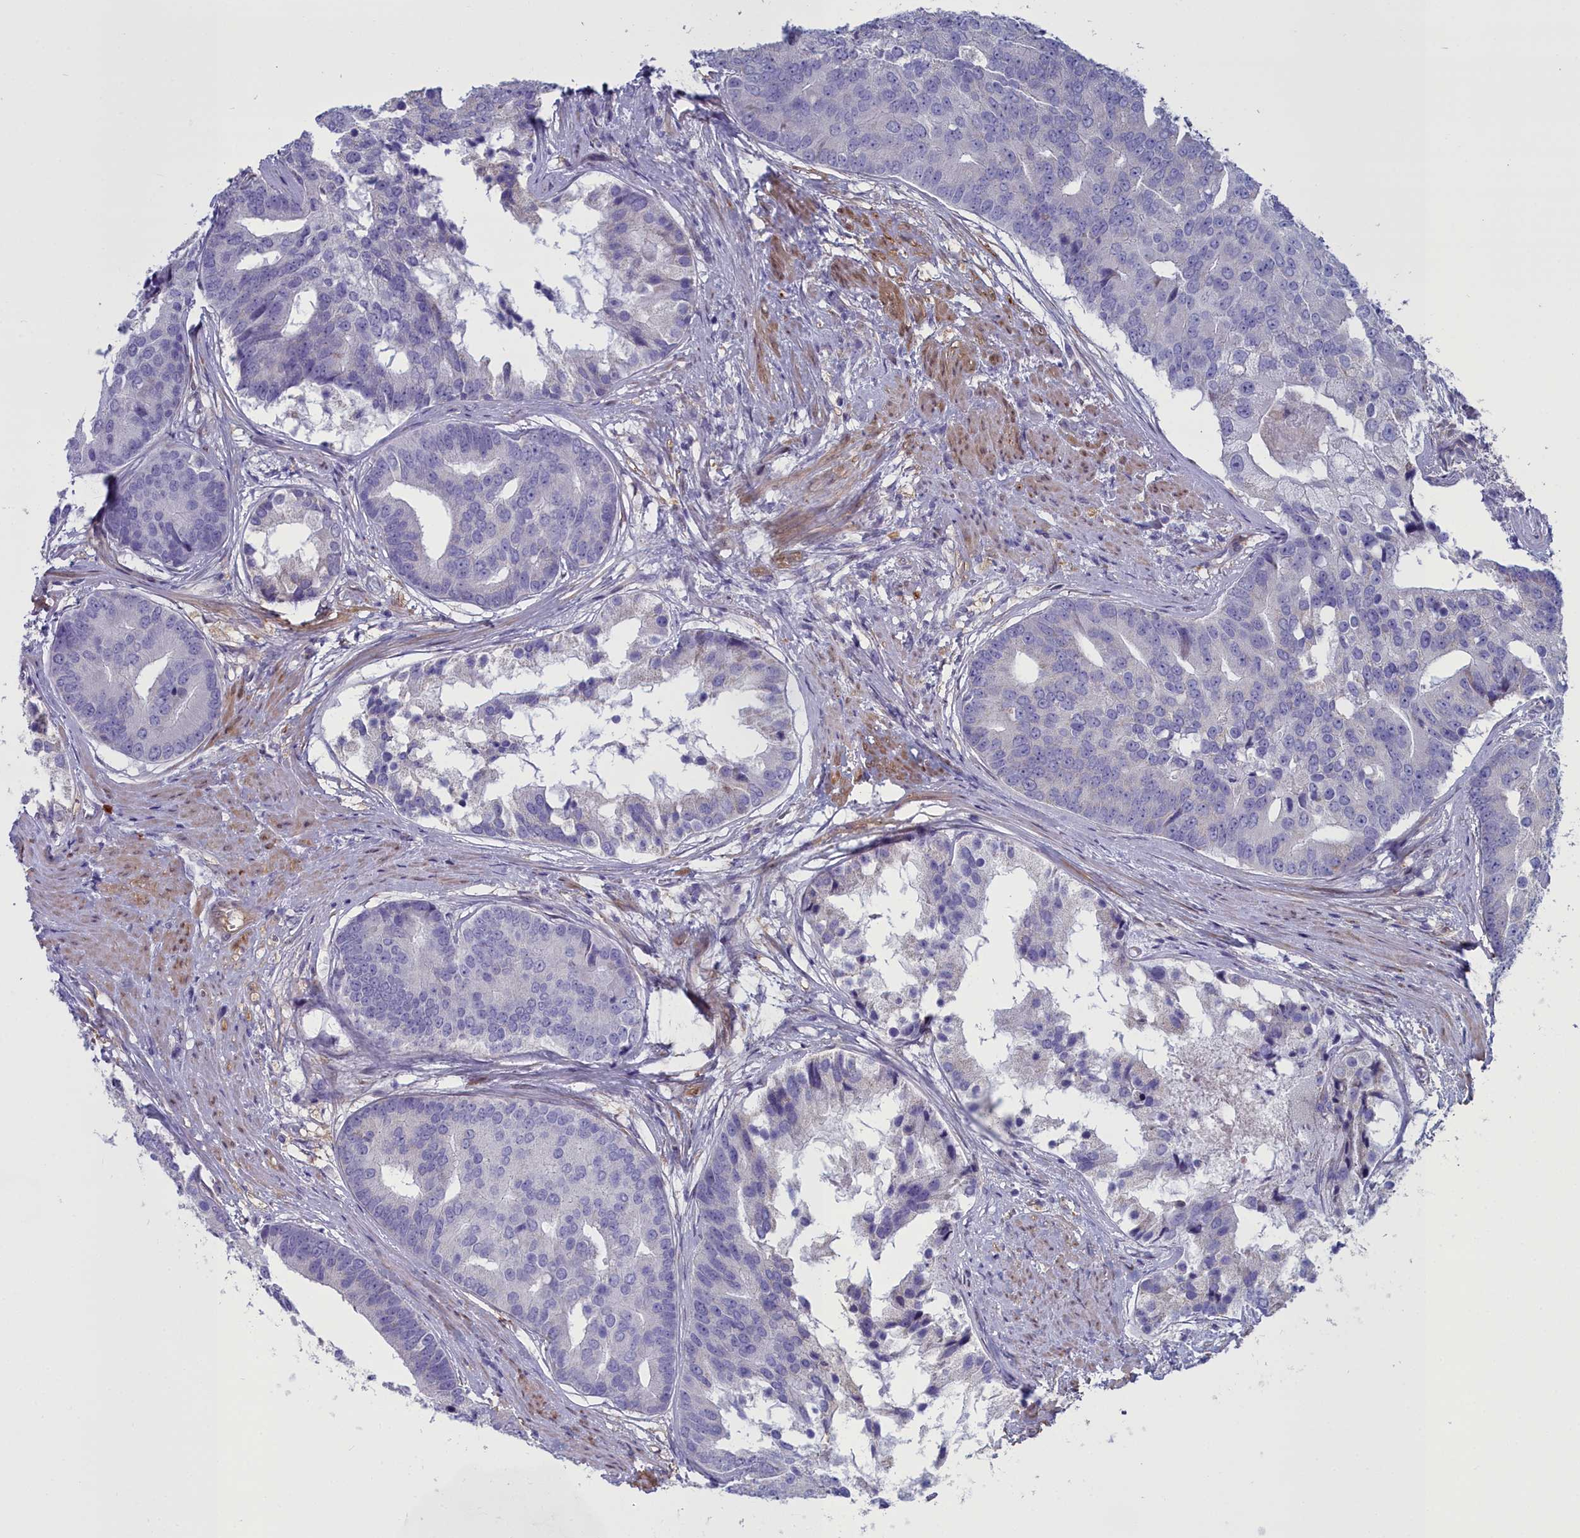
{"staining": {"intensity": "negative", "quantity": "none", "location": "none"}, "tissue": "prostate cancer", "cell_type": "Tumor cells", "image_type": "cancer", "snomed": [{"axis": "morphology", "description": "Adenocarcinoma, High grade"}, {"axis": "topography", "description": "Prostate"}], "caption": "Tumor cells are negative for protein expression in human prostate cancer. (IHC, brightfield microscopy, high magnification).", "gene": "PPP1R14A", "patient": {"sex": "male", "age": 62}}